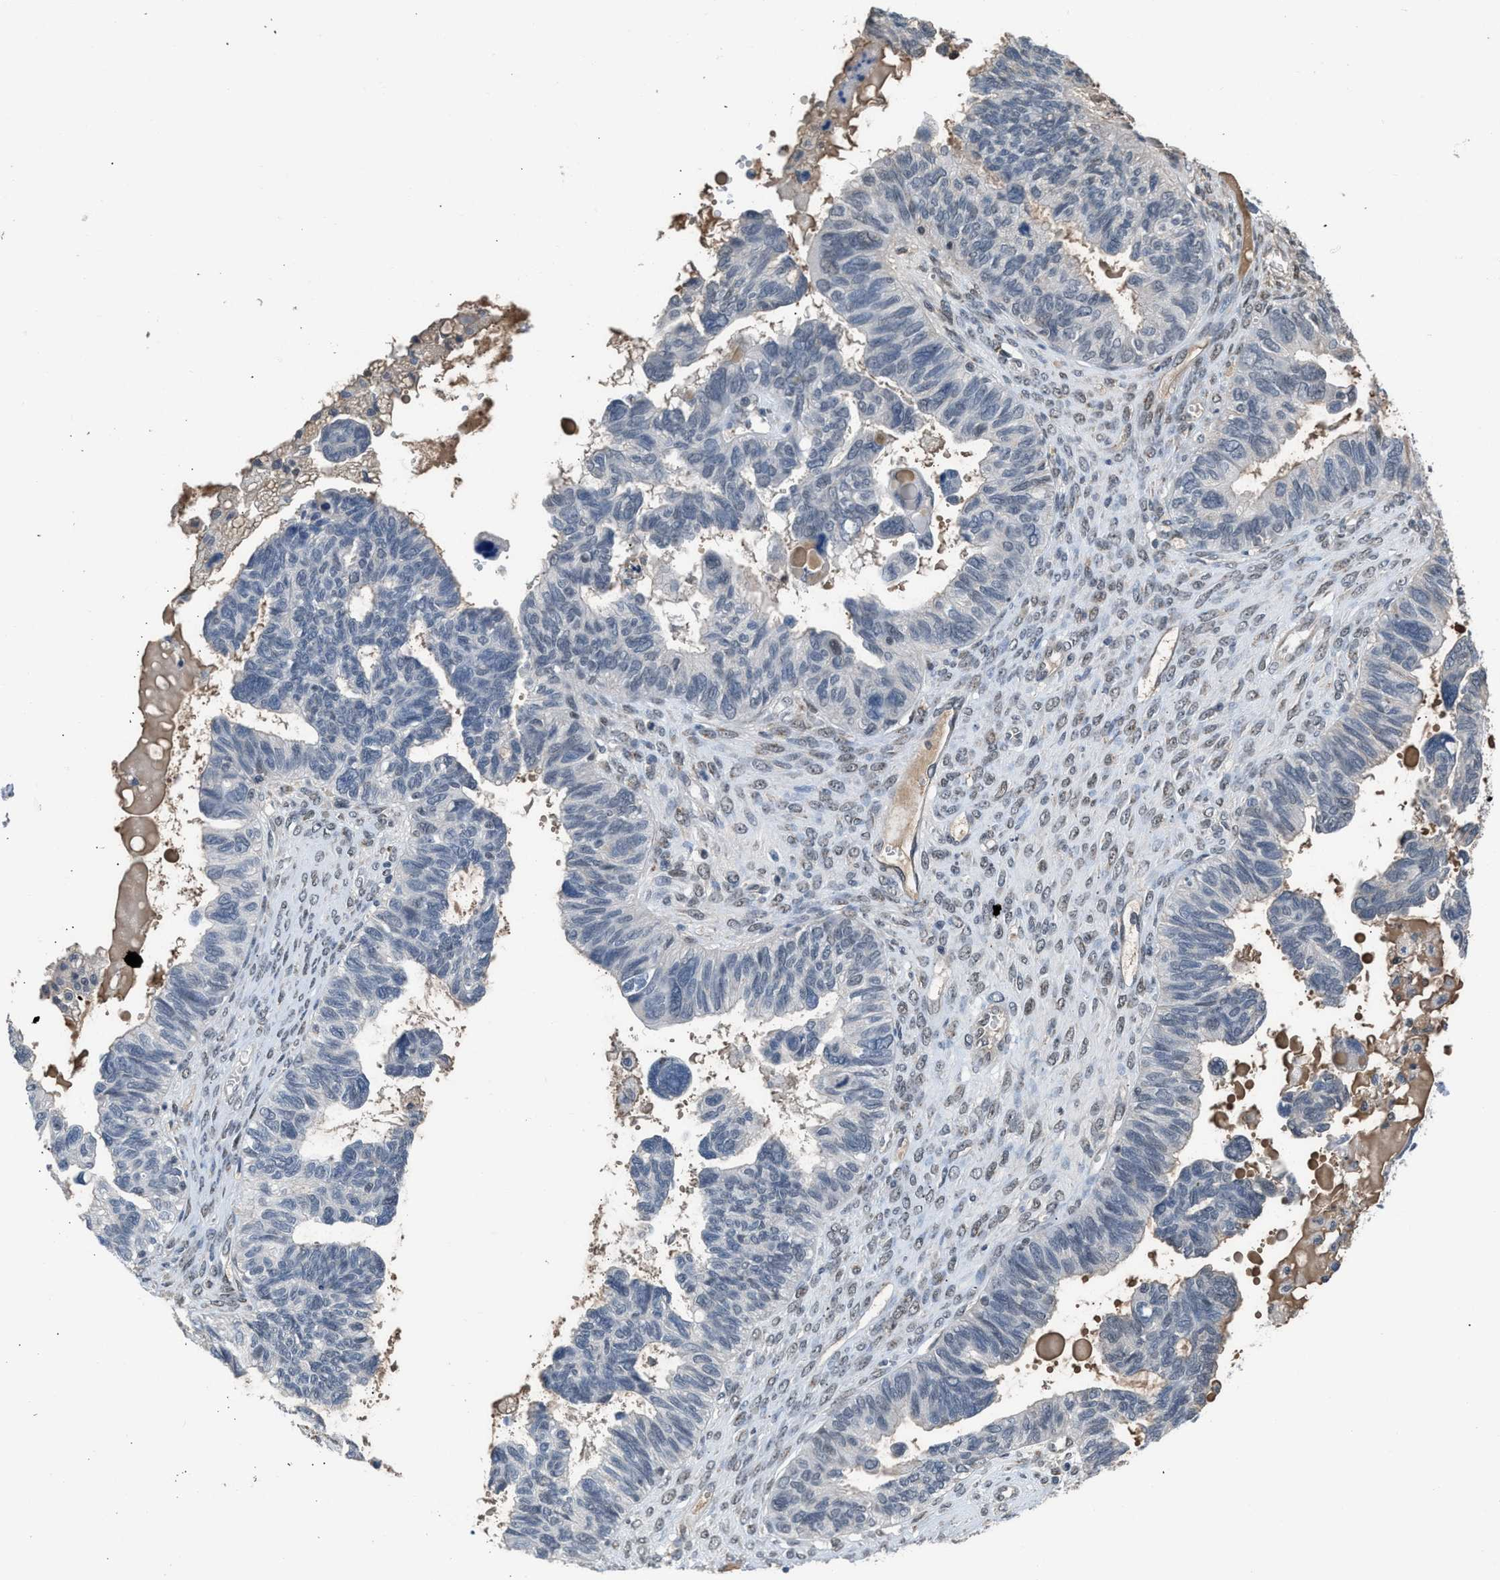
{"staining": {"intensity": "negative", "quantity": "none", "location": "none"}, "tissue": "ovarian cancer", "cell_type": "Tumor cells", "image_type": "cancer", "snomed": [{"axis": "morphology", "description": "Cystadenocarcinoma, serous, NOS"}, {"axis": "topography", "description": "Ovary"}], "caption": "An immunohistochemistry (IHC) photomicrograph of ovarian serous cystadenocarcinoma is shown. There is no staining in tumor cells of ovarian serous cystadenocarcinoma.", "gene": "TERF2IP", "patient": {"sex": "female", "age": 79}}